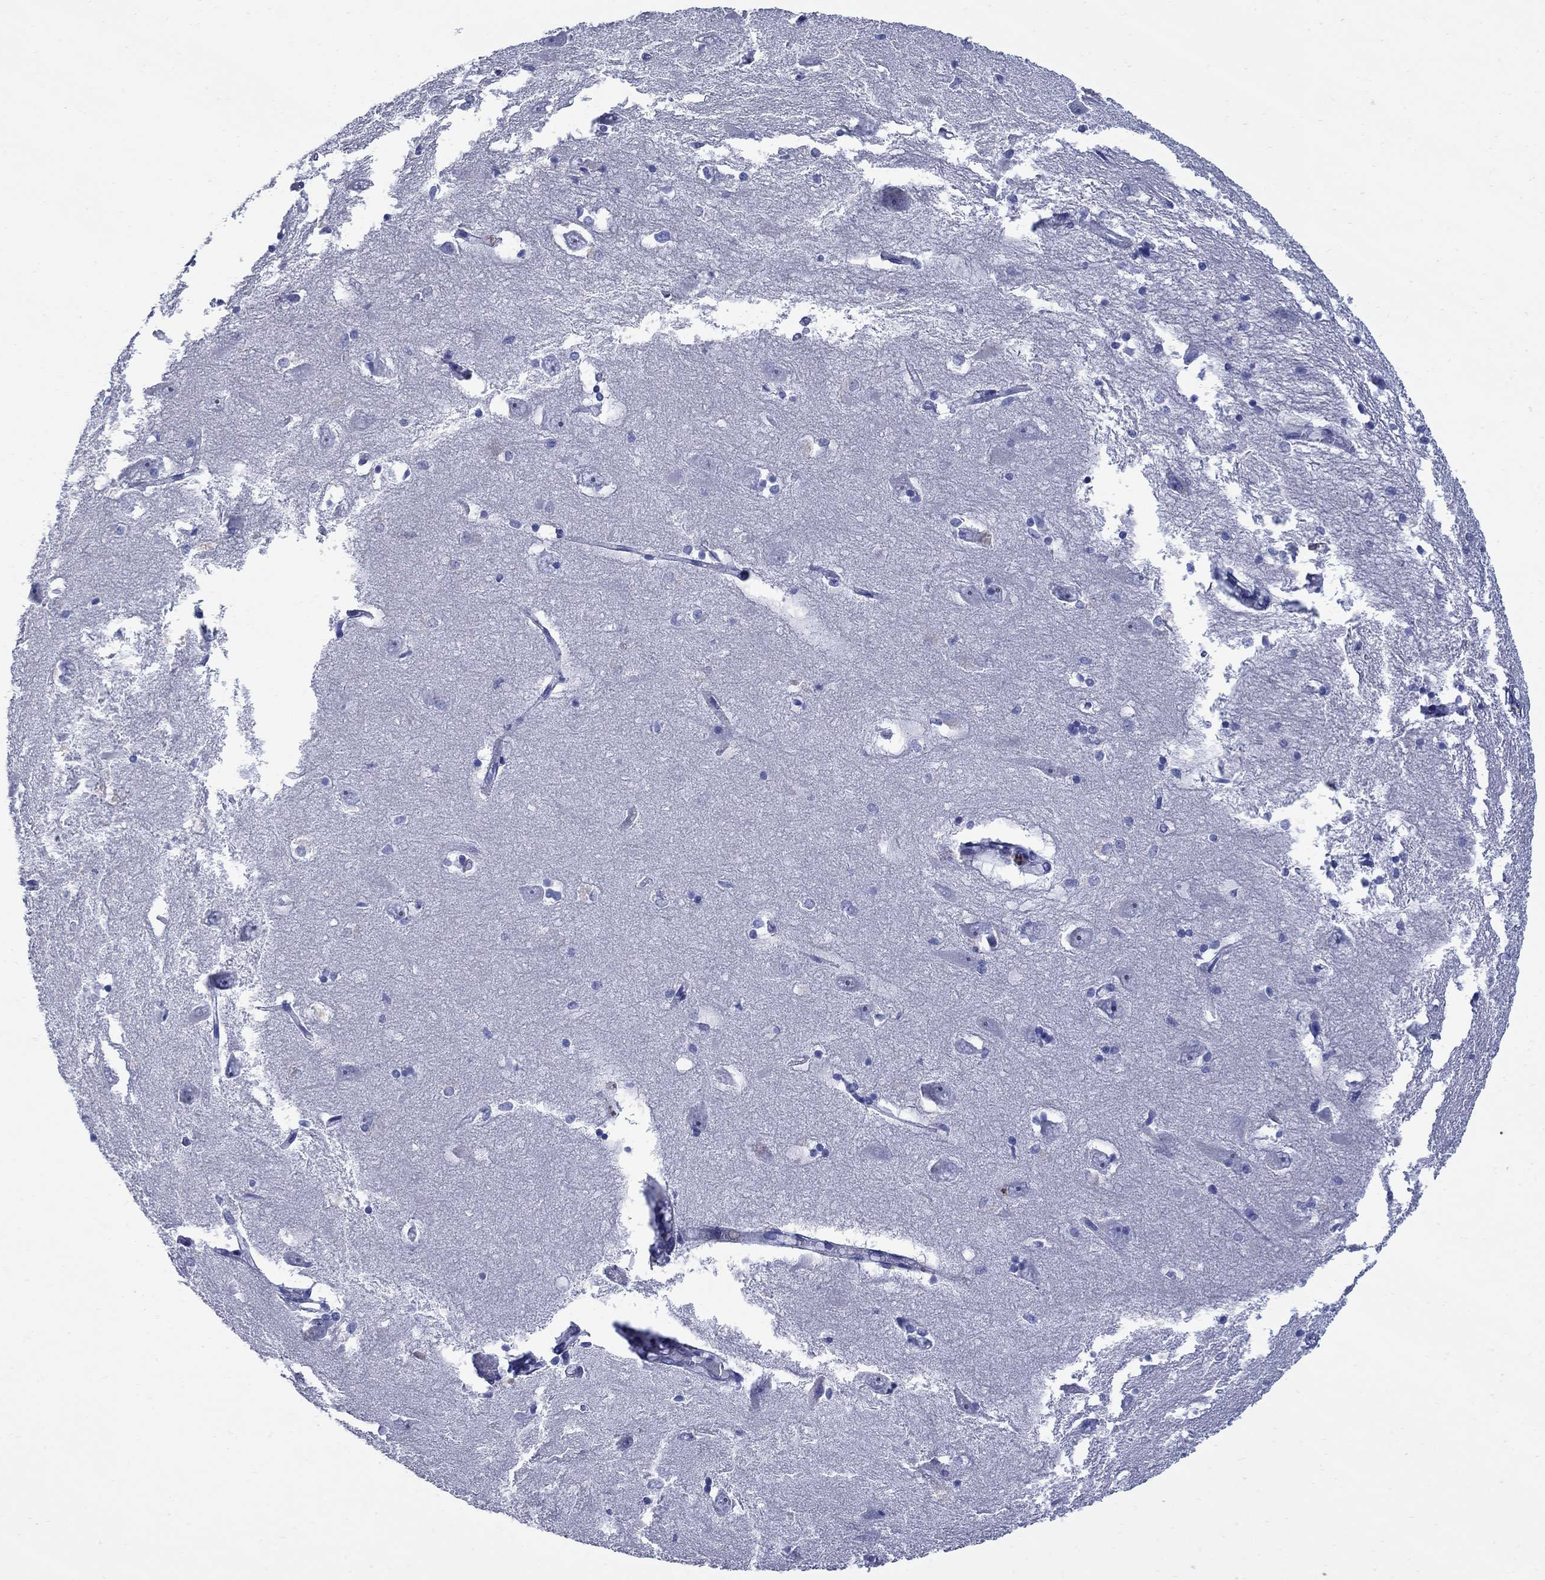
{"staining": {"intensity": "negative", "quantity": "none", "location": "none"}, "tissue": "hippocampus", "cell_type": "Glial cells", "image_type": "normal", "snomed": [{"axis": "morphology", "description": "Normal tissue, NOS"}, {"axis": "topography", "description": "Lateral ventricle wall"}, {"axis": "topography", "description": "Hippocampus"}], "caption": "Immunohistochemistry photomicrograph of benign hippocampus: human hippocampus stained with DAB reveals no significant protein positivity in glial cells. Nuclei are stained in blue.", "gene": "TACC3", "patient": {"sex": "female", "age": 63}}